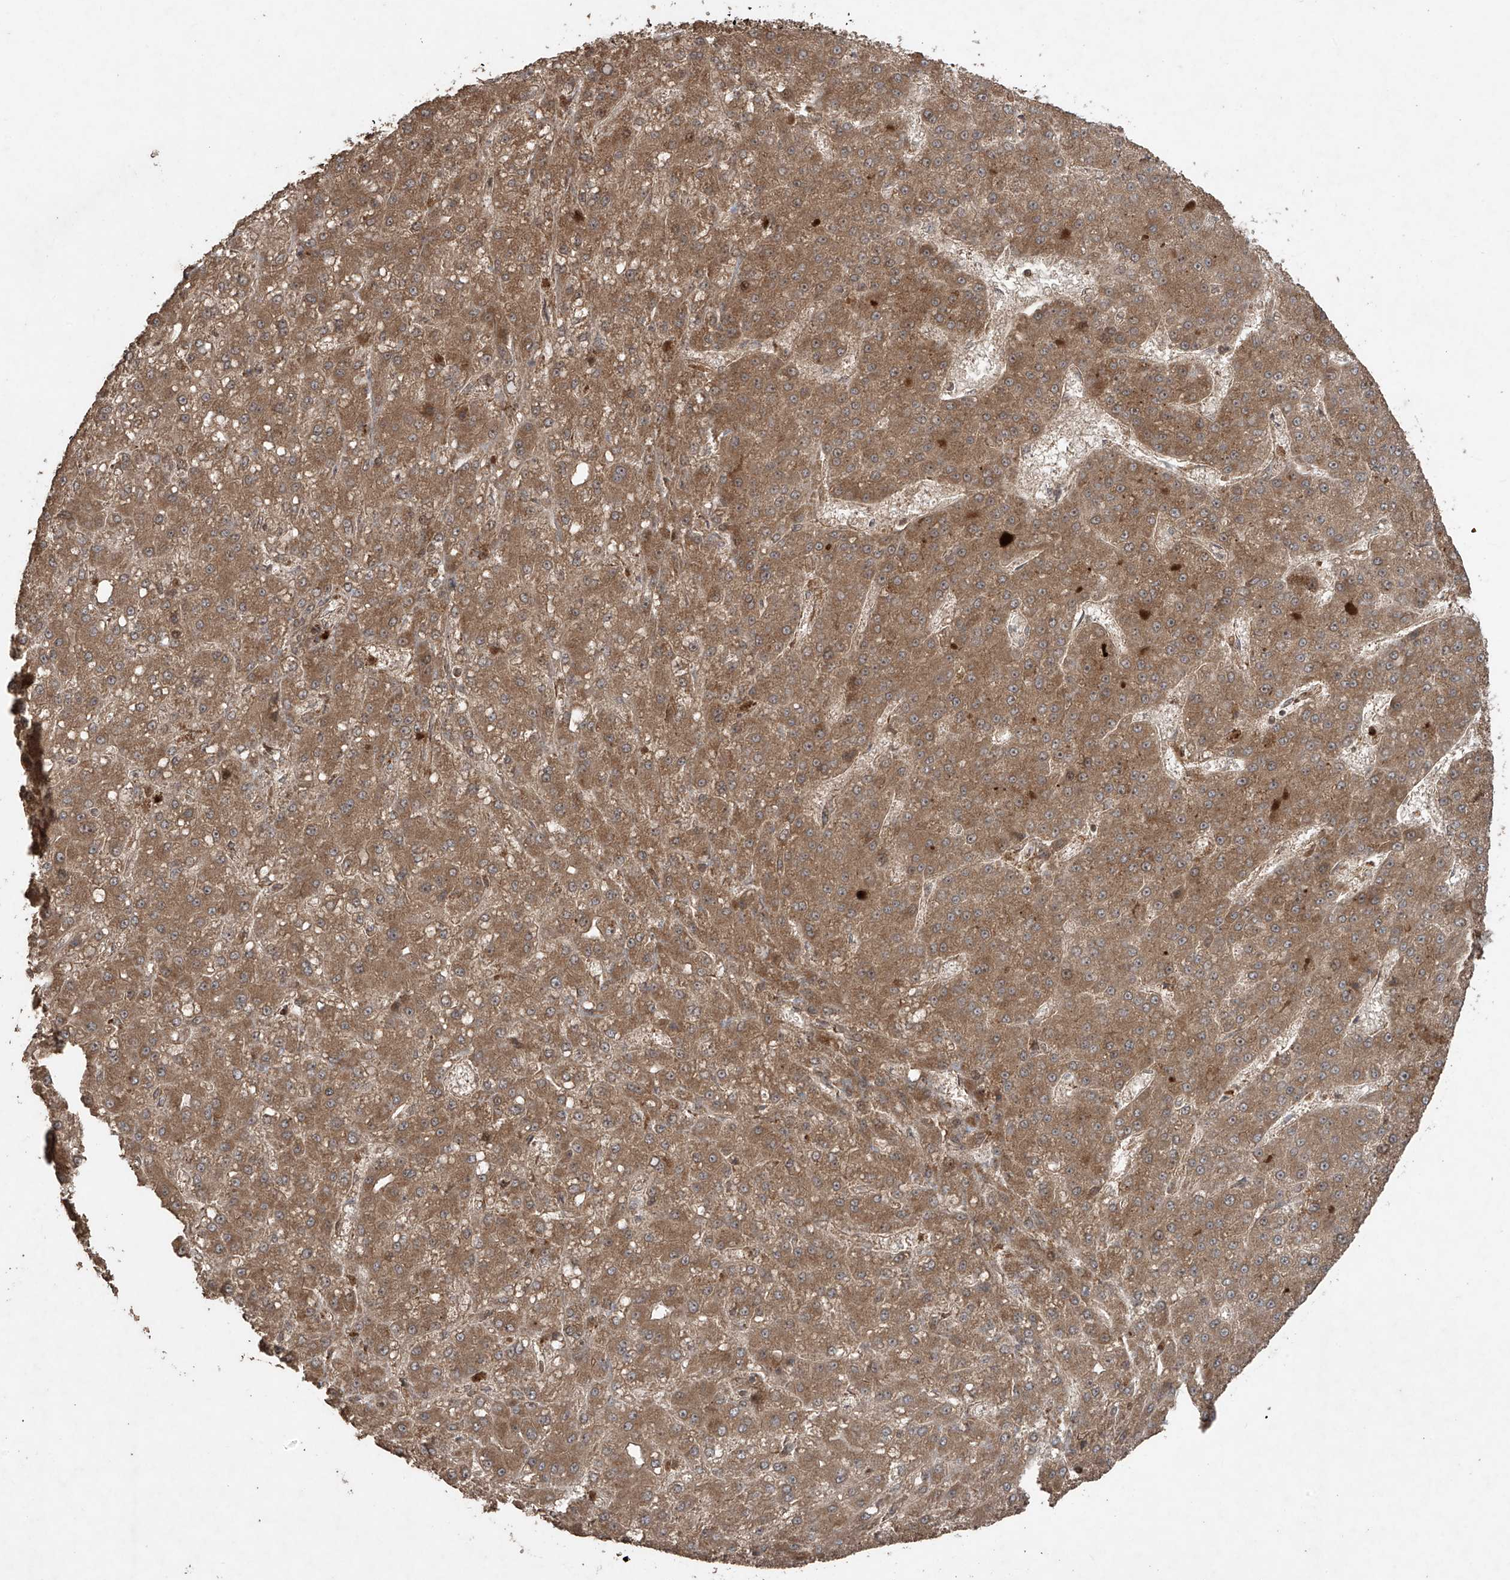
{"staining": {"intensity": "moderate", "quantity": ">75%", "location": "cytoplasmic/membranous"}, "tissue": "liver cancer", "cell_type": "Tumor cells", "image_type": "cancer", "snomed": [{"axis": "morphology", "description": "Carcinoma, Hepatocellular, NOS"}, {"axis": "topography", "description": "Liver"}], "caption": "Liver hepatocellular carcinoma stained for a protein (brown) displays moderate cytoplasmic/membranous positive expression in approximately >75% of tumor cells.", "gene": "PGPEP1", "patient": {"sex": "male", "age": 67}}